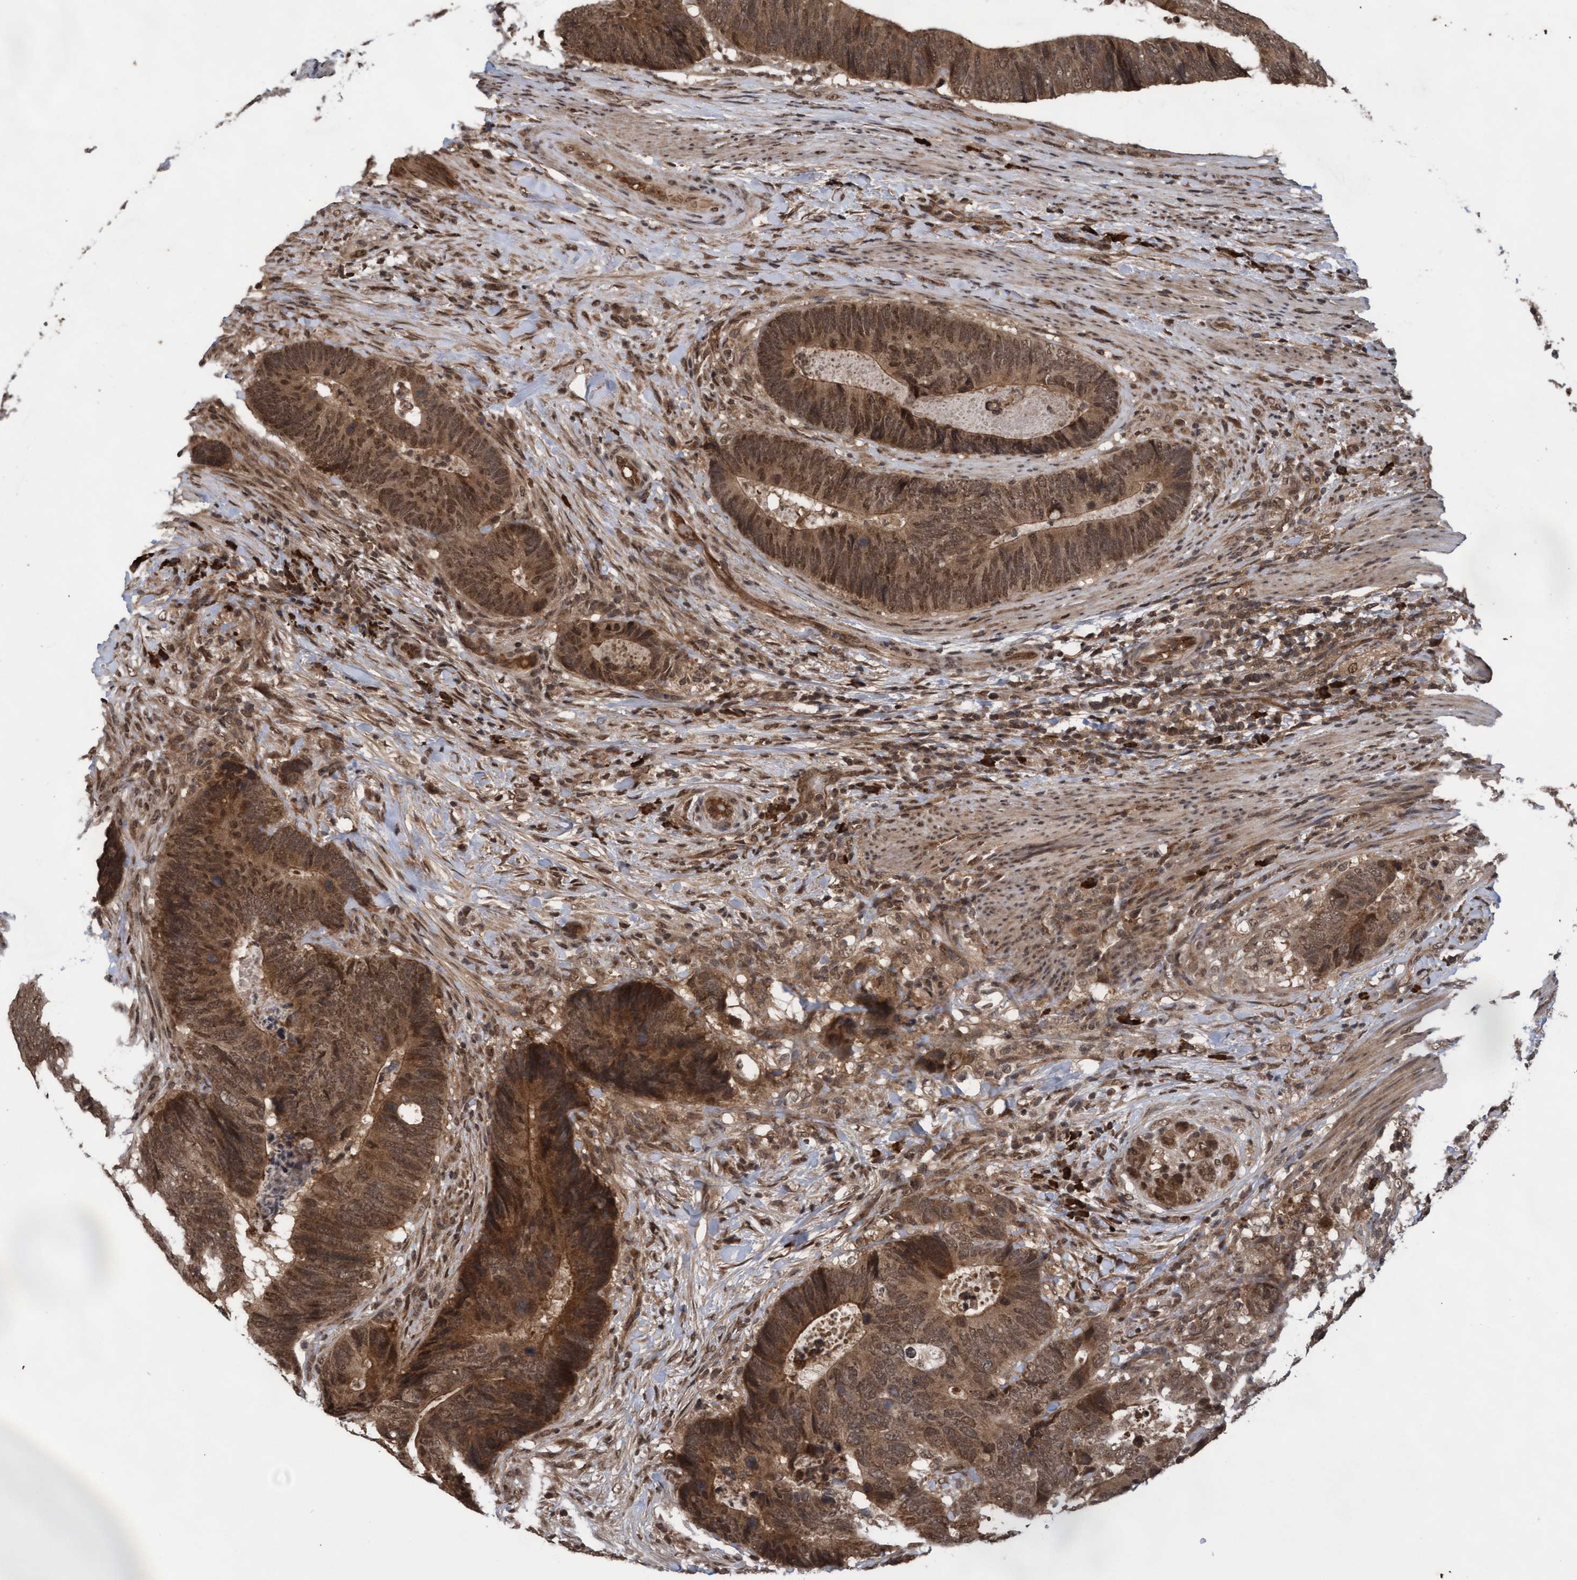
{"staining": {"intensity": "strong", "quantity": ">75%", "location": "cytoplasmic/membranous,nuclear"}, "tissue": "colorectal cancer", "cell_type": "Tumor cells", "image_type": "cancer", "snomed": [{"axis": "morphology", "description": "Adenocarcinoma, NOS"}, {"axis": "topography", "description": "Colon"}], "caption": "Protein staining shows strong cytoplasmic/membranous and nuclear staining in approximately >75% of tumor cells in colorectal cancer (adenocarcinoma). The staining is performed using DAB brown chromogen to label protein expression. The nuclei are counter-stained blue using hematoxylin.", "gene": "WASF1", "patient": {"sex": "male", "age": 56}}